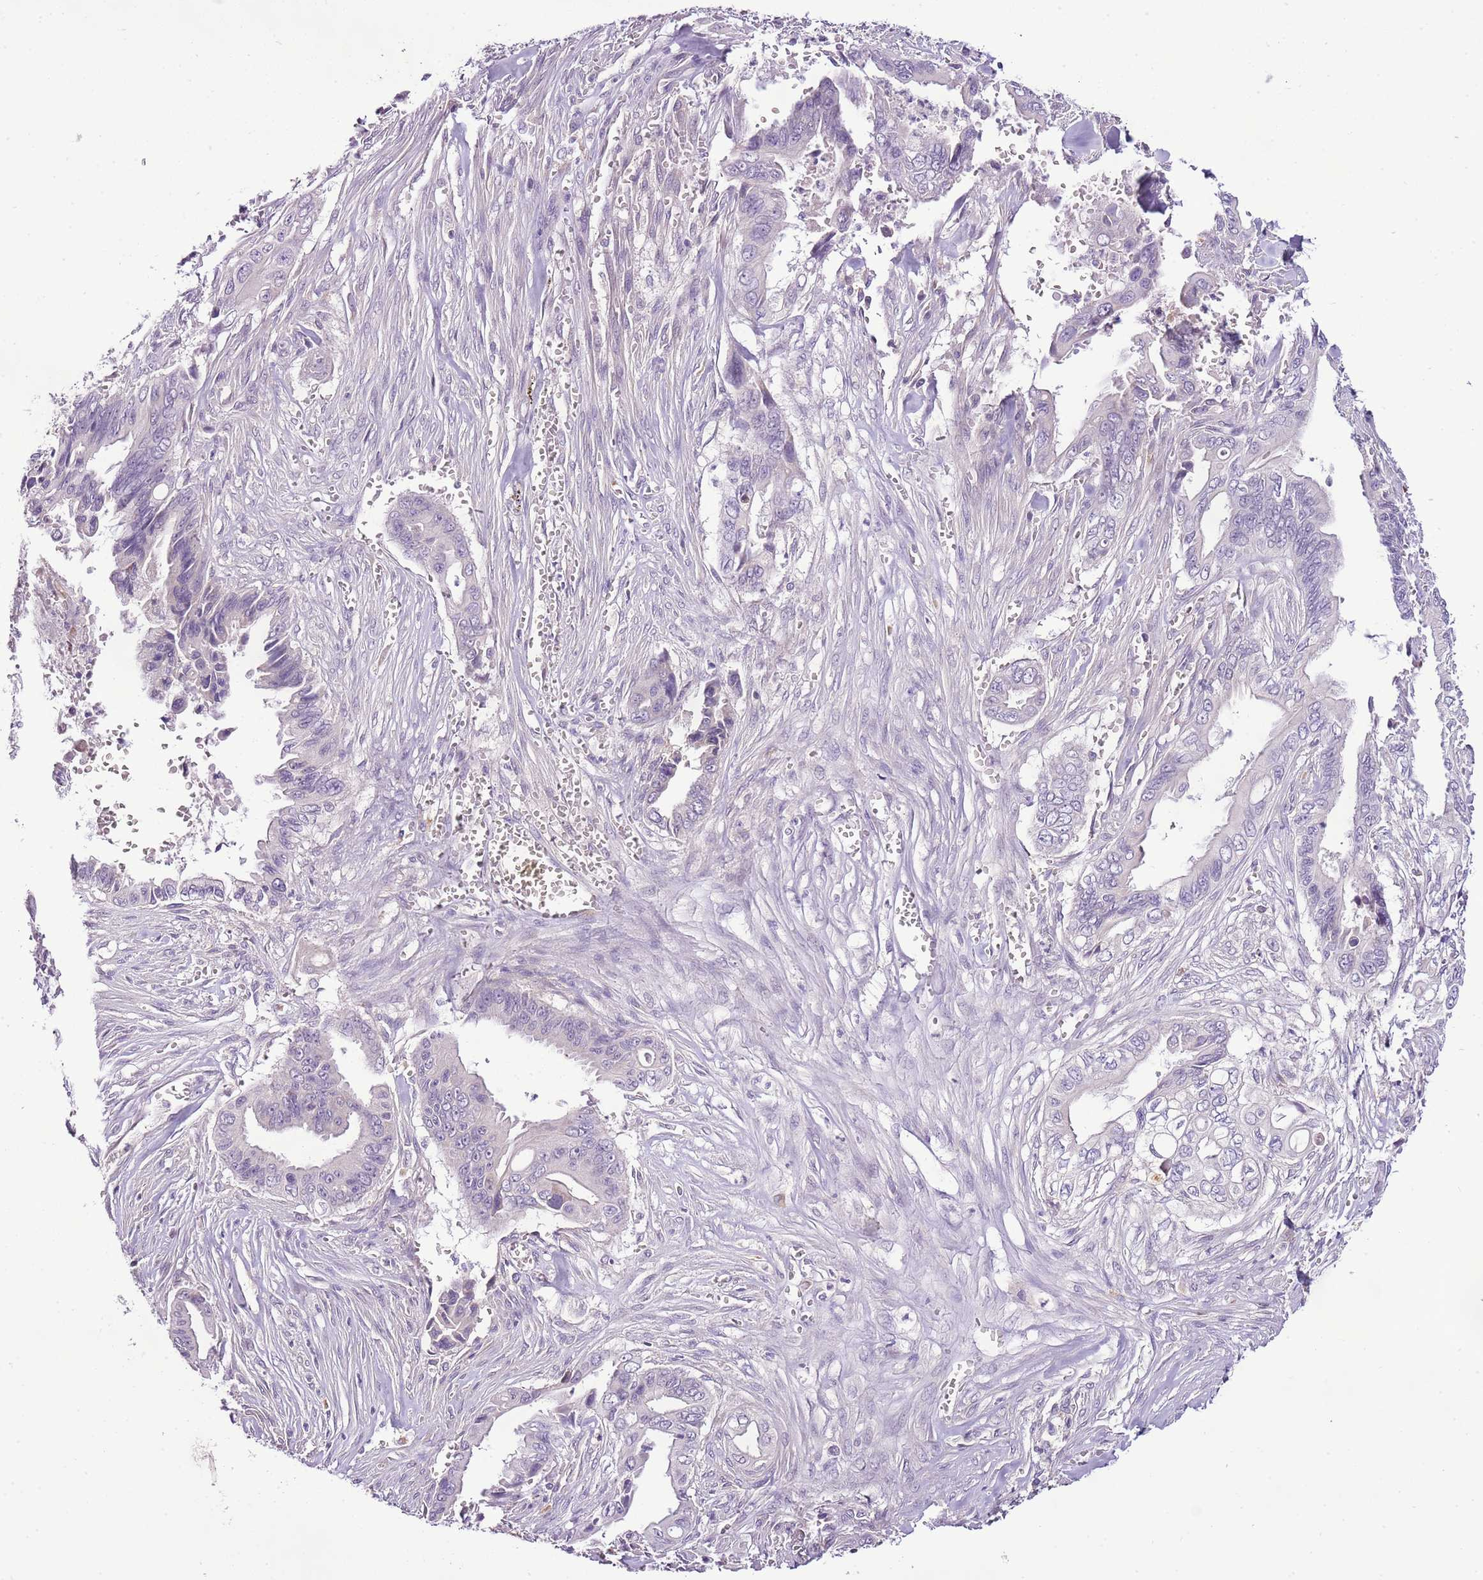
{"staining": {"intensity": "negative", "quantity": "none", "location": "none"}, "tissue": "pancreatic cancer", "cell_type": "Tumor cells", "image_type": "cancer", "snomed": [{"axis": "morphology", "description": "Adenocarcinoma, NOS"}, {"axis": "topography", "description": "Pancreas"}], "caption": "Immunohistochemistry of human adenocarcinoma (pancreatic) demonstrates no positivity in tumor cells.", "gene": "CMKLR1", "patient": {"sex": "male", "age": 59}}